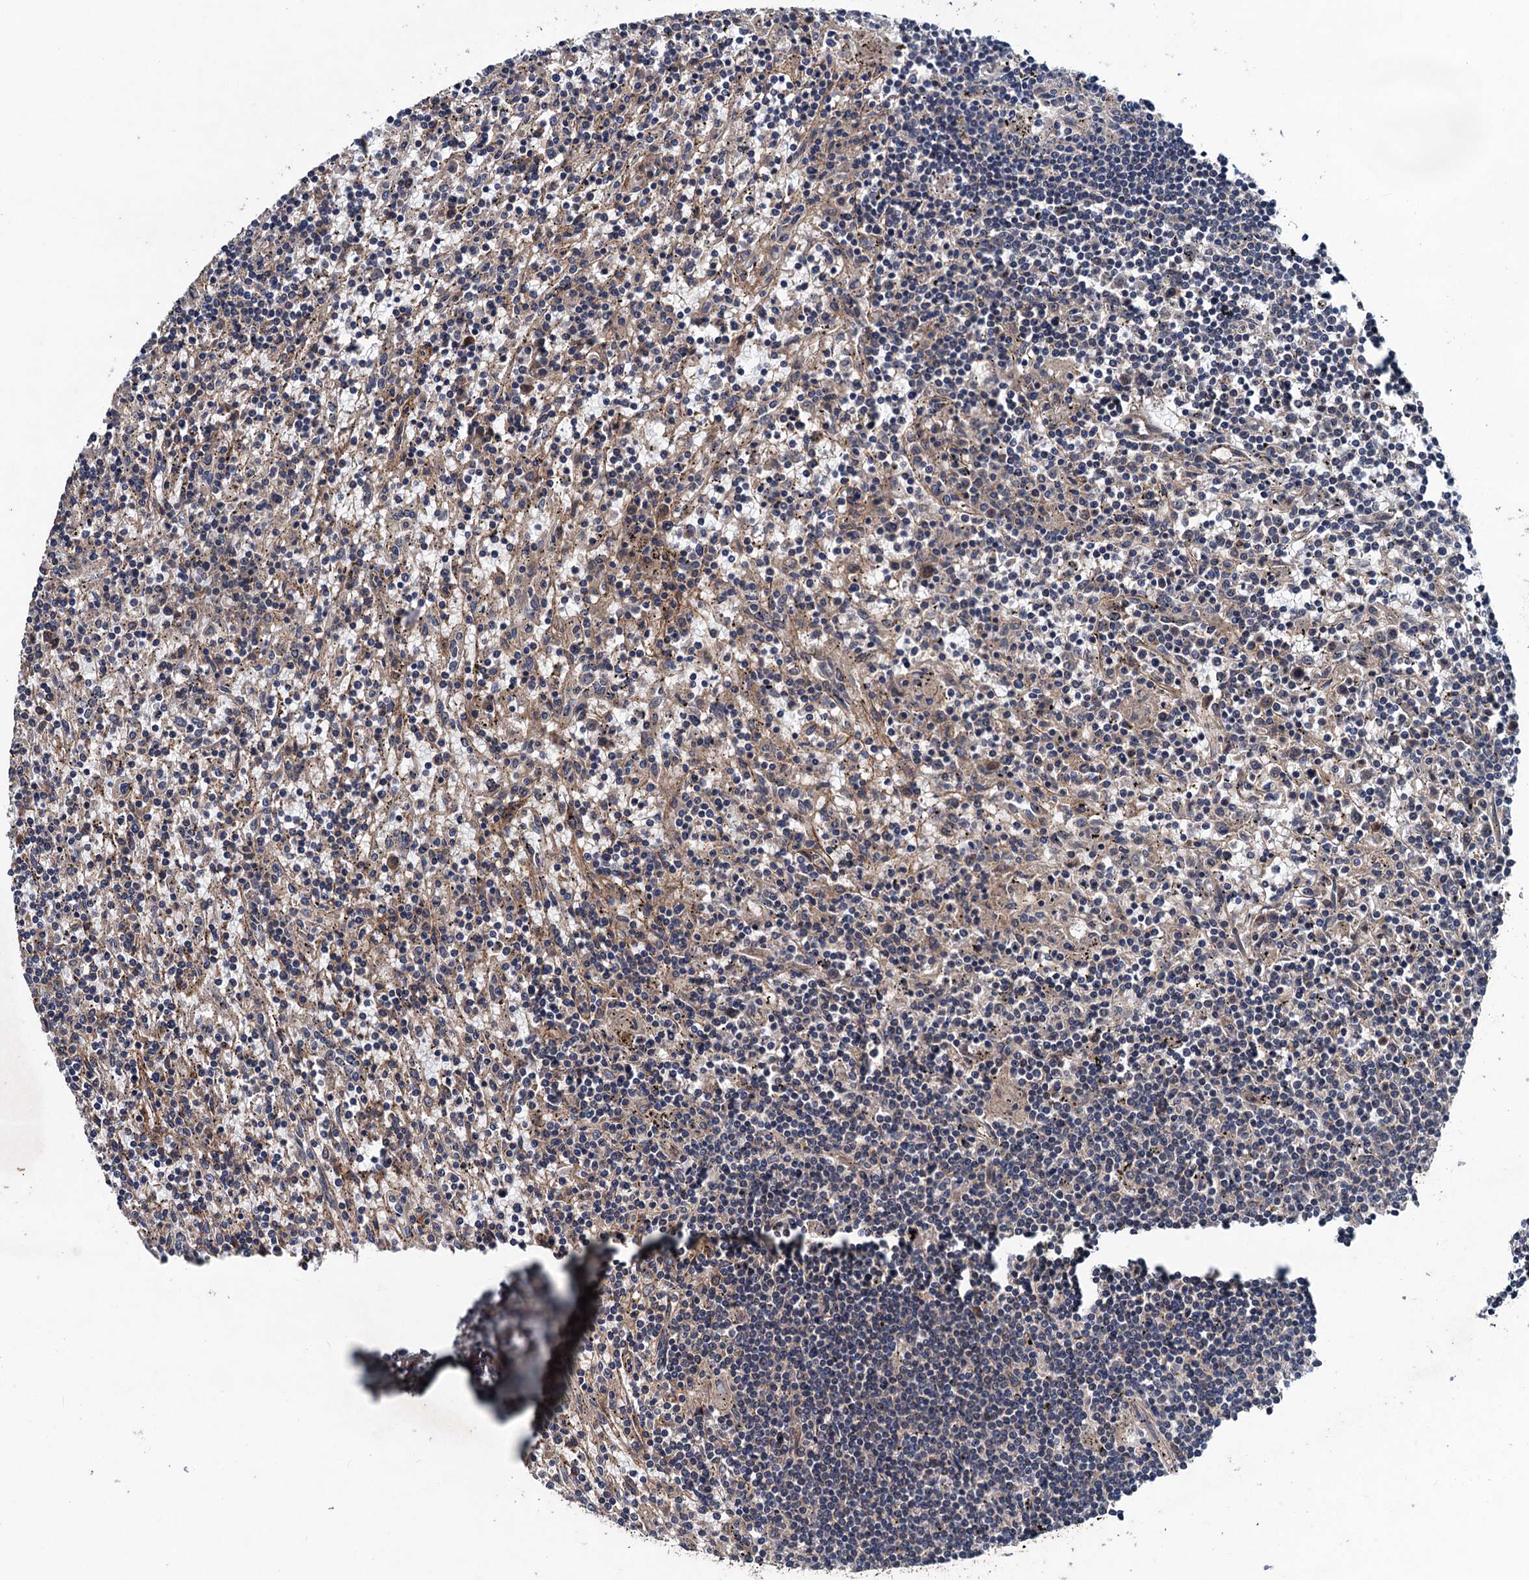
{"staining": {"intensity": "negative", "quantity": "none", "location": "none"}, "tissue": "lymphoma", "cell_type": "Tumor cells", "image_type": "cancer", "snomed": [{"axis": "morphology", "description": "Malignant lymphoma, non-Hodgkin's type, Low grade"}, {"axis": "topography", "description": "Spleen"}], "caption": "This is an immunohistochemistry (IHC) photomicrograph of malignant lymphoma, non-Hodgkin's type (low-grade). There is no staining in tumor cells.", "gene": "BLTP3B", "patient": {"sex": "male", "age": 76}}